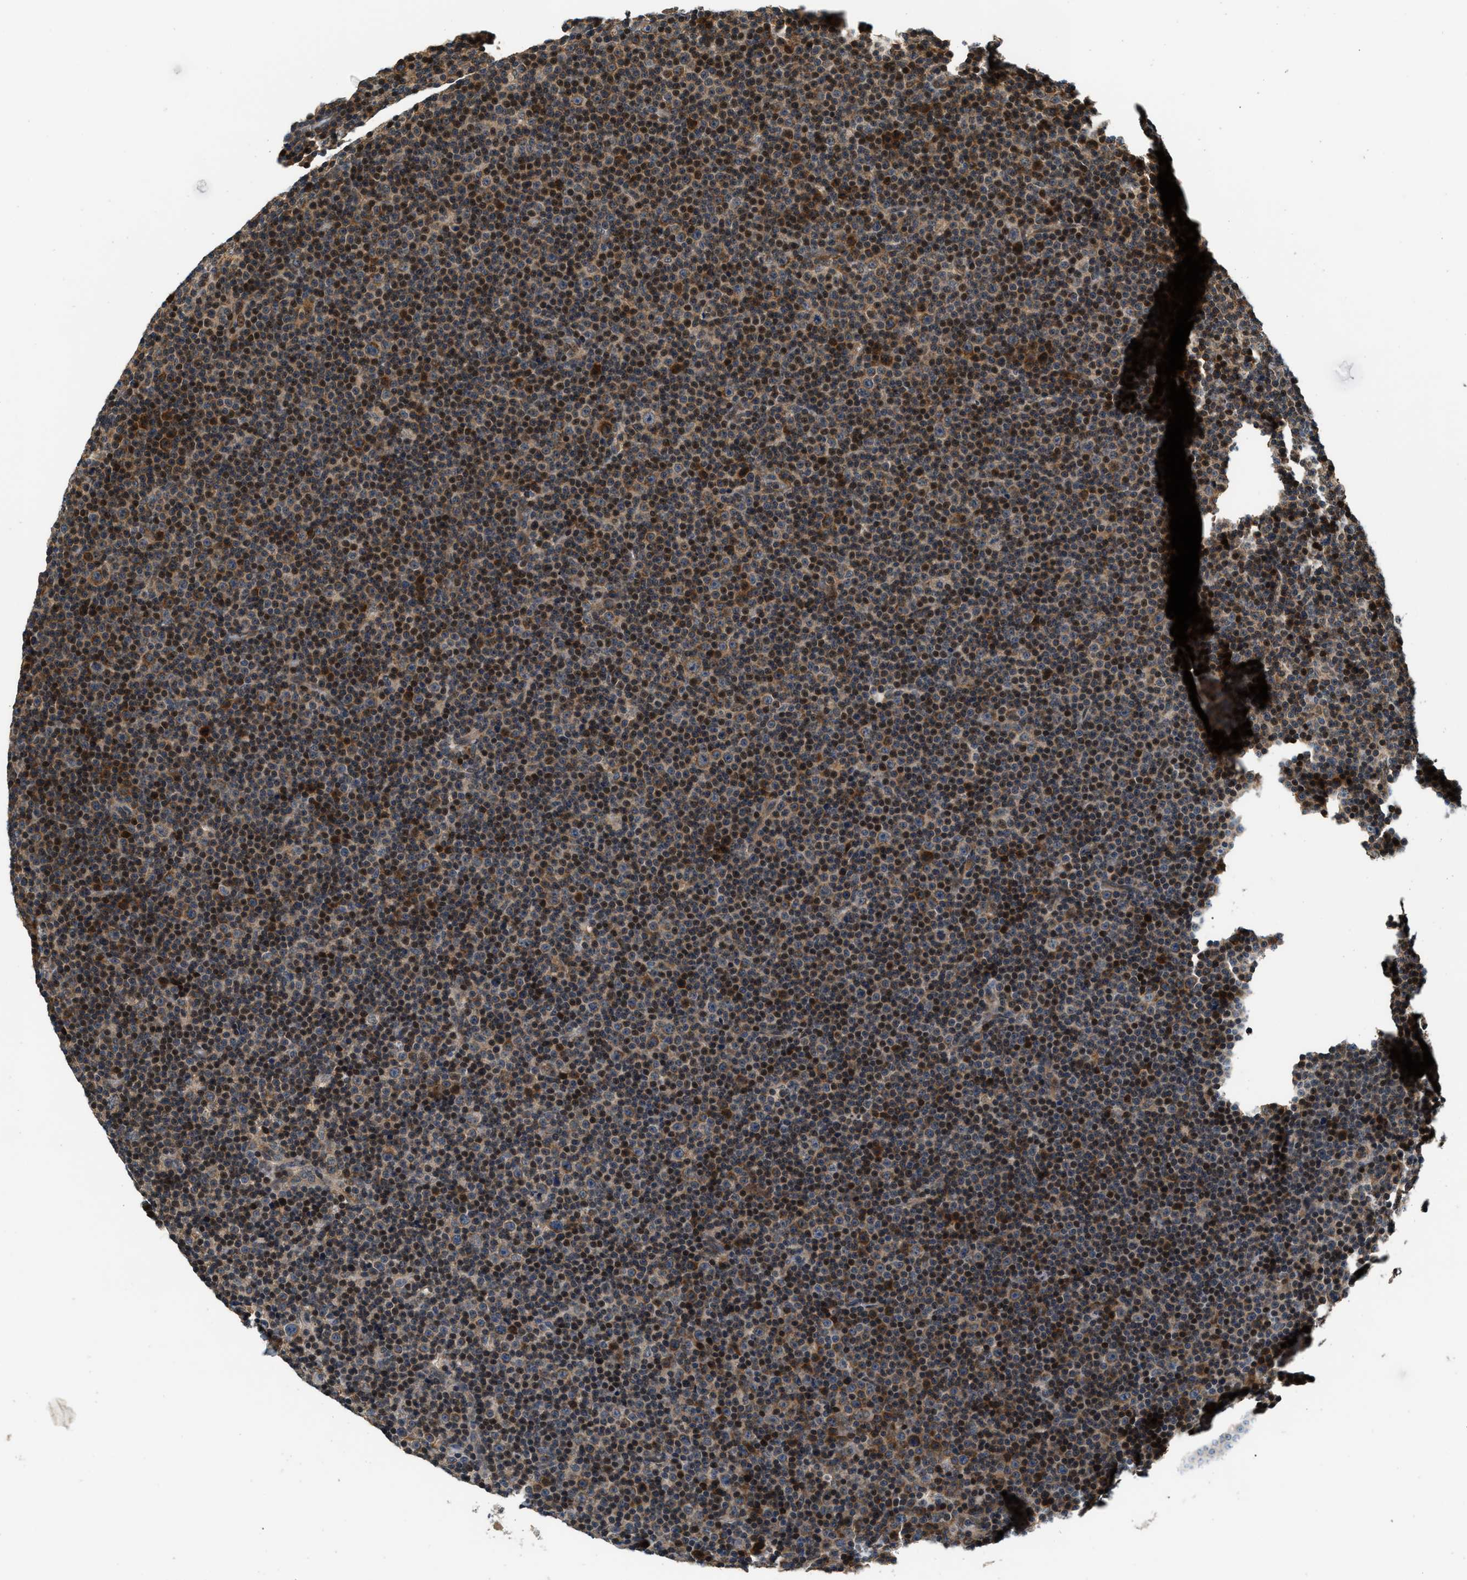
{"staining": {"intensity": "strong", "quantity": "25%-75%", "location": "cytoplasmic/membranous"}, "tissue": "lymphoma", "cell_type": "Tumor cells", "image_type": "cancer", "snomed": [{"axis": "morphology", "description": "Malignant lymphoma, non-Hodgkin's type, Low grade"}, {"axis": "topography", "description": "Lymph node"}], "caption": "Protein staining of lymphoma tissue demonstrates strong cytoplasmic/membranous staining in about 25%-75% of tumor cells. The staining is performed using DAB brown chromogen to label protein expression. The nuclei are counter-stained blue using hematoxylin.", "gene": "EXTL2", "patient": {"sex": "female", "age": 67}}